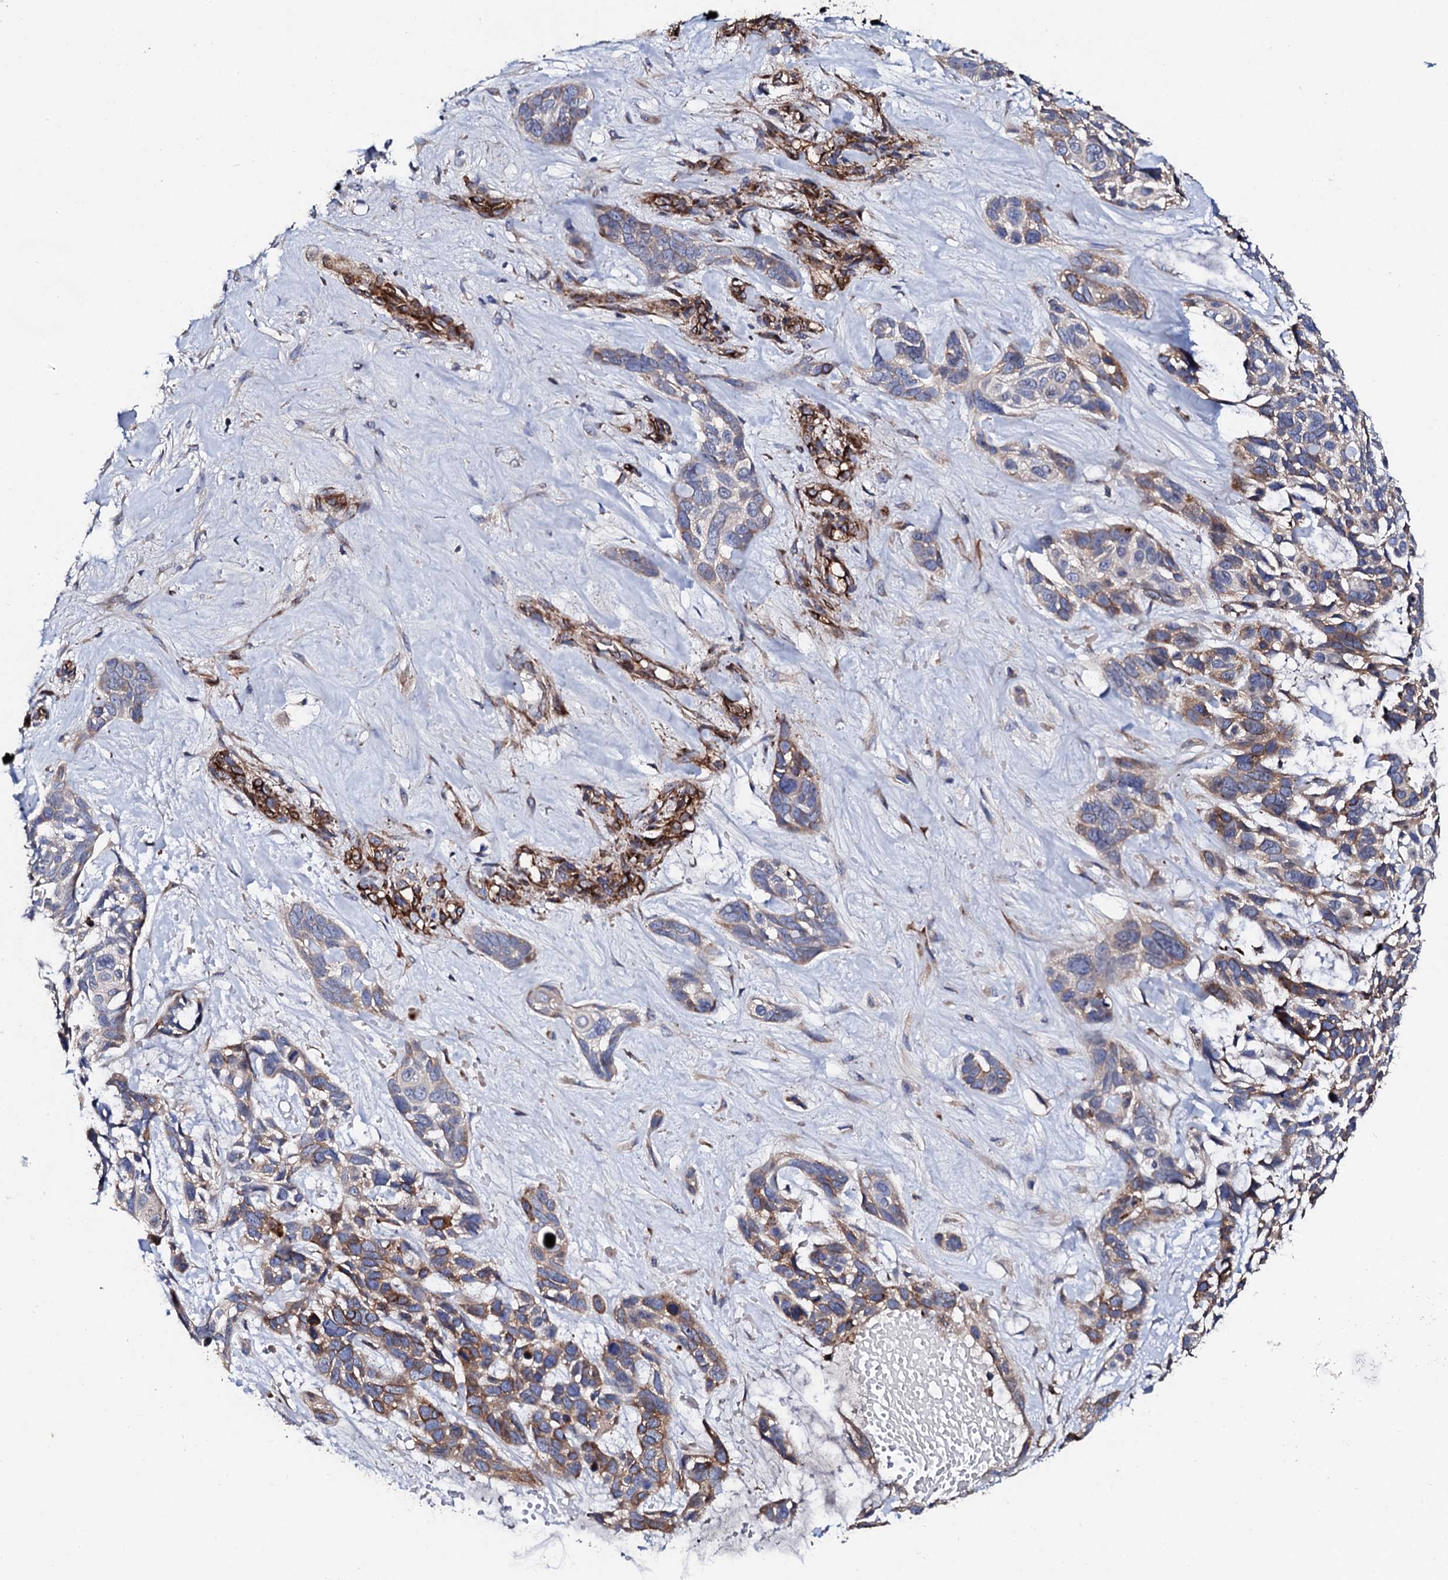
{"staining": {"intensity": "strong", "quantity": "<25%", "location": "cytoplasmic/membranous"}, "tissue": "skin cancer", "cell_type": "Tumor cells", "image_type": "cancer", "snomed": [{"axis": "morphology", "description": "Basal cell carcinoma"}, {"axis": "topography", "description": "Skin"}], "caption": "This micrograph exhibits immunohistochemistry (IHC) staining of skin basal cell carcinoma, with medium strong cytoplasmic/membranous expression in approximately <25% of tumor cells.", "gene": "DBX1", "patient": {"sex": "male", "age": 88}}